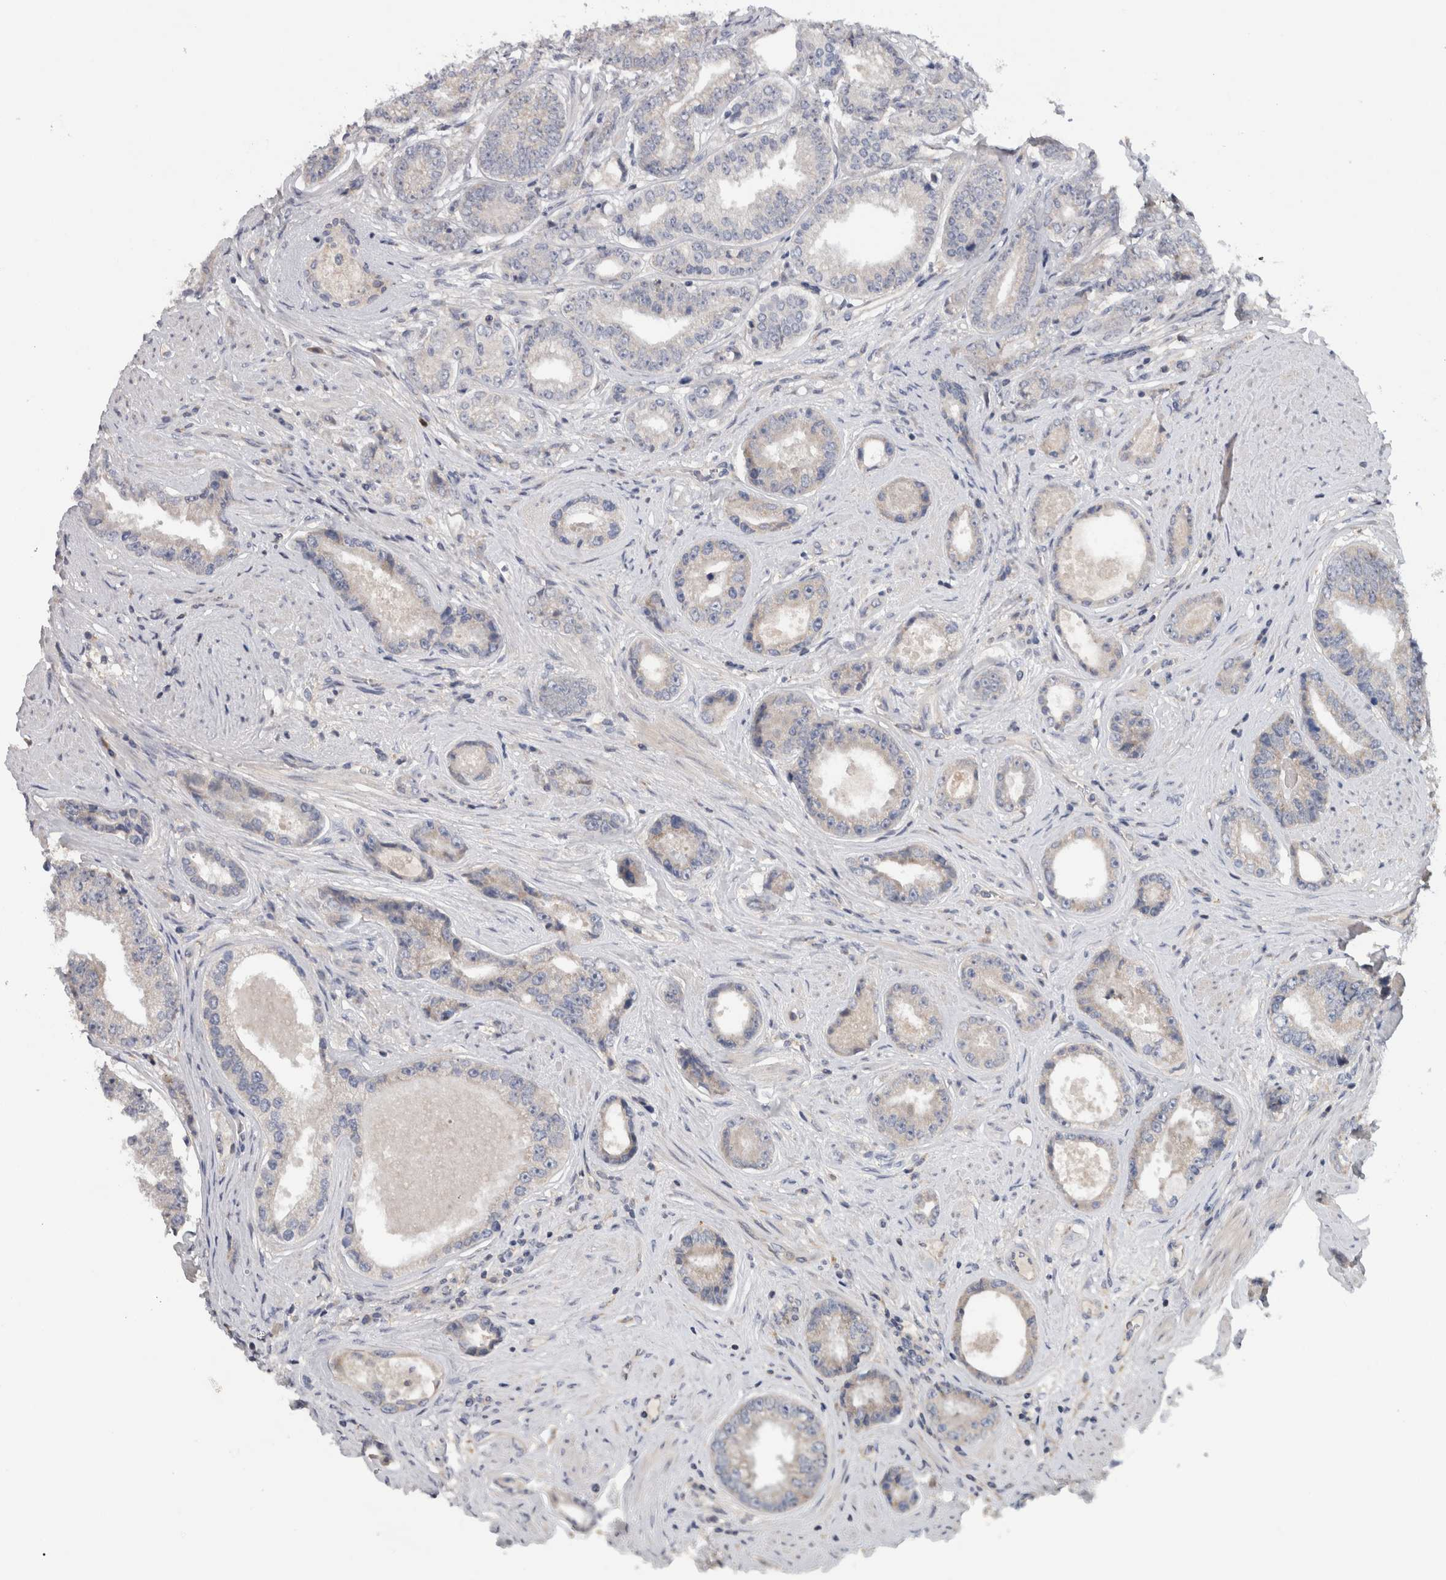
{"staining": {"intensity": "negative", "quantity": "none", "location": "none"}, "tissue": "prostate cancer", "cell_type": "Tumor cells", "image_type": "cancer", "snomed": [{"axis": "morphology", "description": "Adenocarcinoma, High grade"}, {"axis": "topography", "description": "Prostate"}], "caption": "DAB (3,3'-diaminobenzidine) immunohistochemical staining of prostate cancer shows no significant staining in tumor cells.", "gene": "TARBP1", "patient": {"sex": "male", "age": 61}}